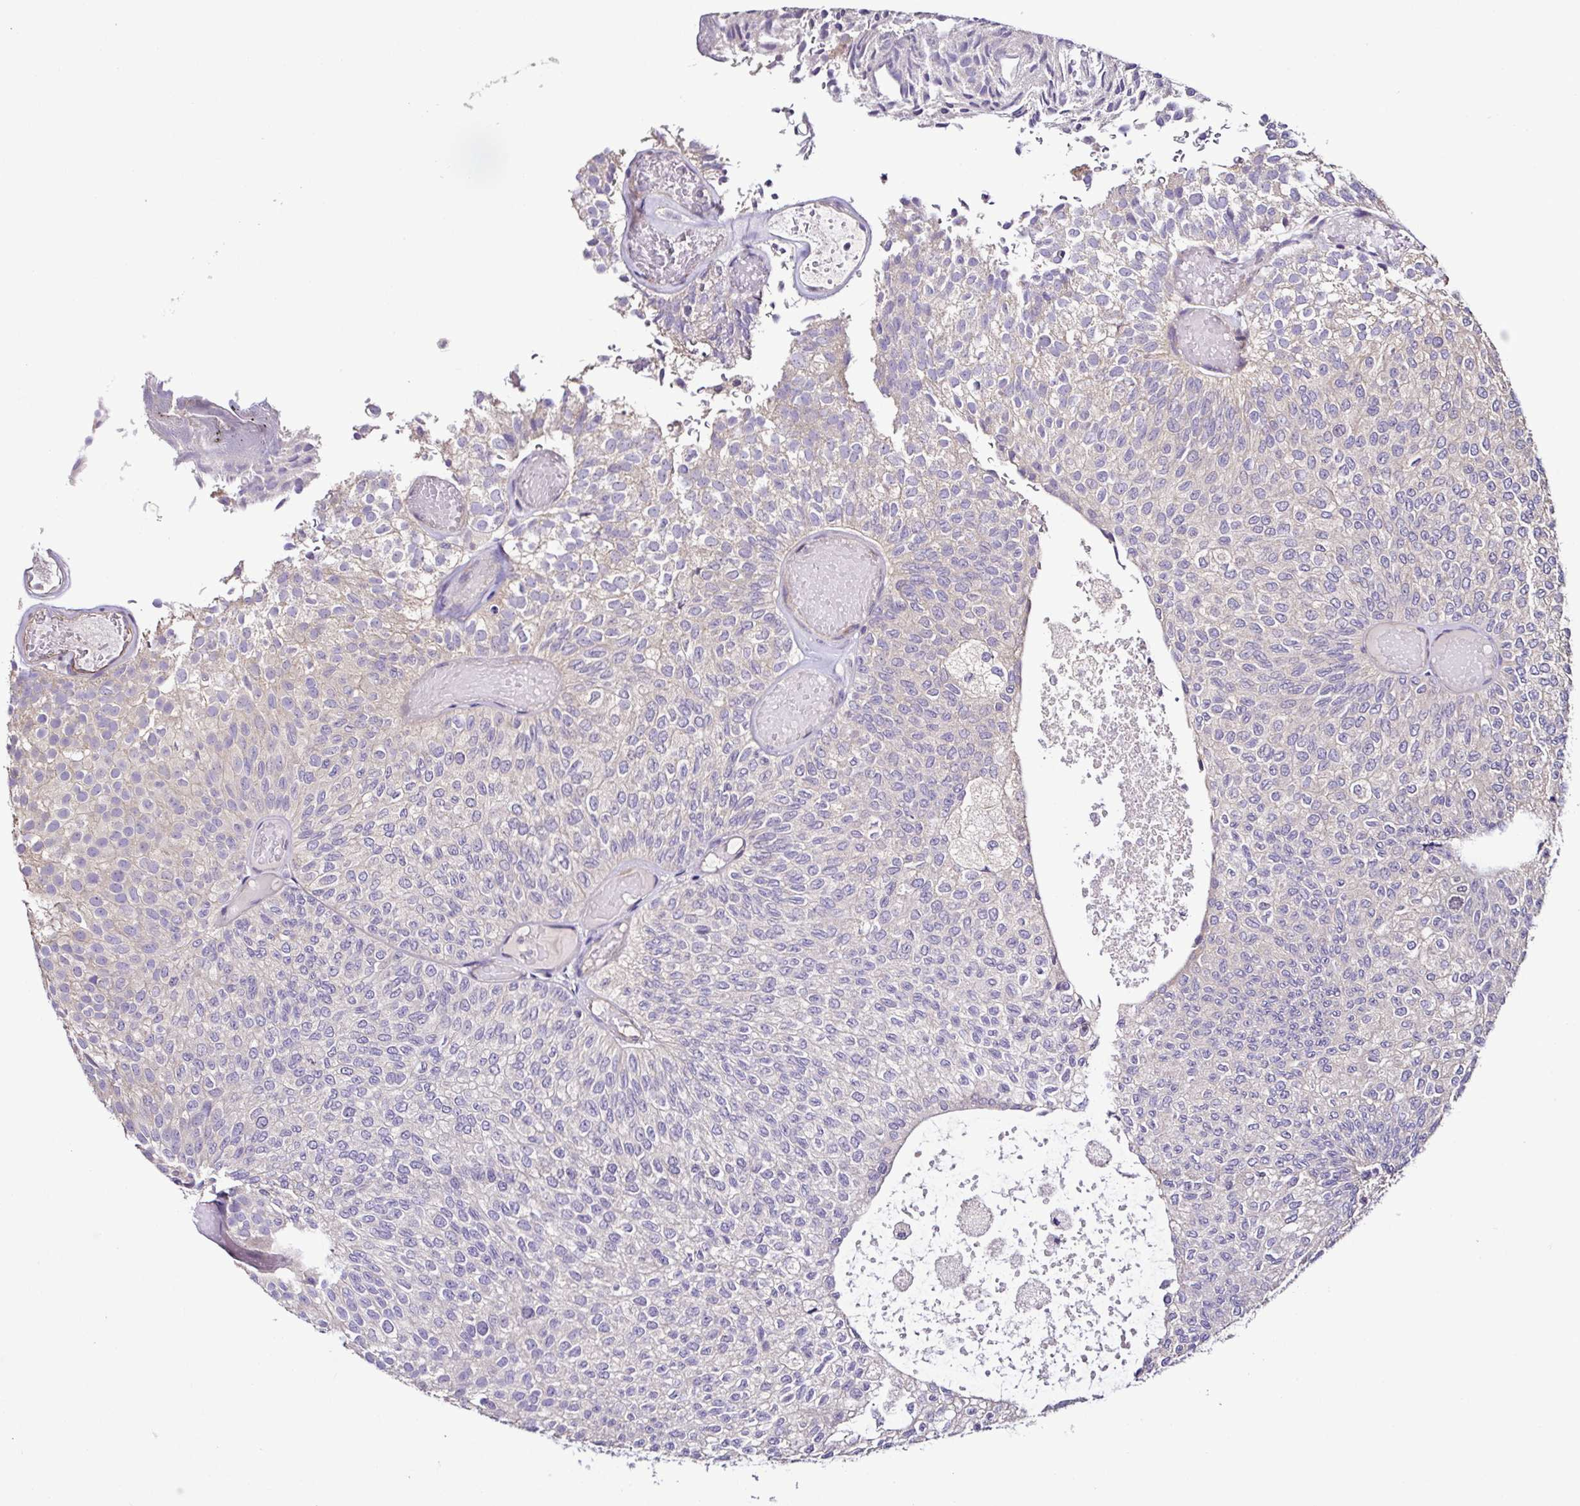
{"staining": {"intensity": "negative", "quantity": "none", "location": "none"}, "tissue": "urothelial cancer", "cell_type": "Tumor cells", "image_type": "cancer", "snomed": [{"axis": "morphology", "description": "Urothelial carcinoma, Low grade"}, {"axis": "topography", "description": "Urinary bladder"}], "caption": "Tumor cells show no significant protein positivity in low-grade urothelial carcinoma.", "gene": "LMOD2", "patient": {"sex": "male", "age": 78}}